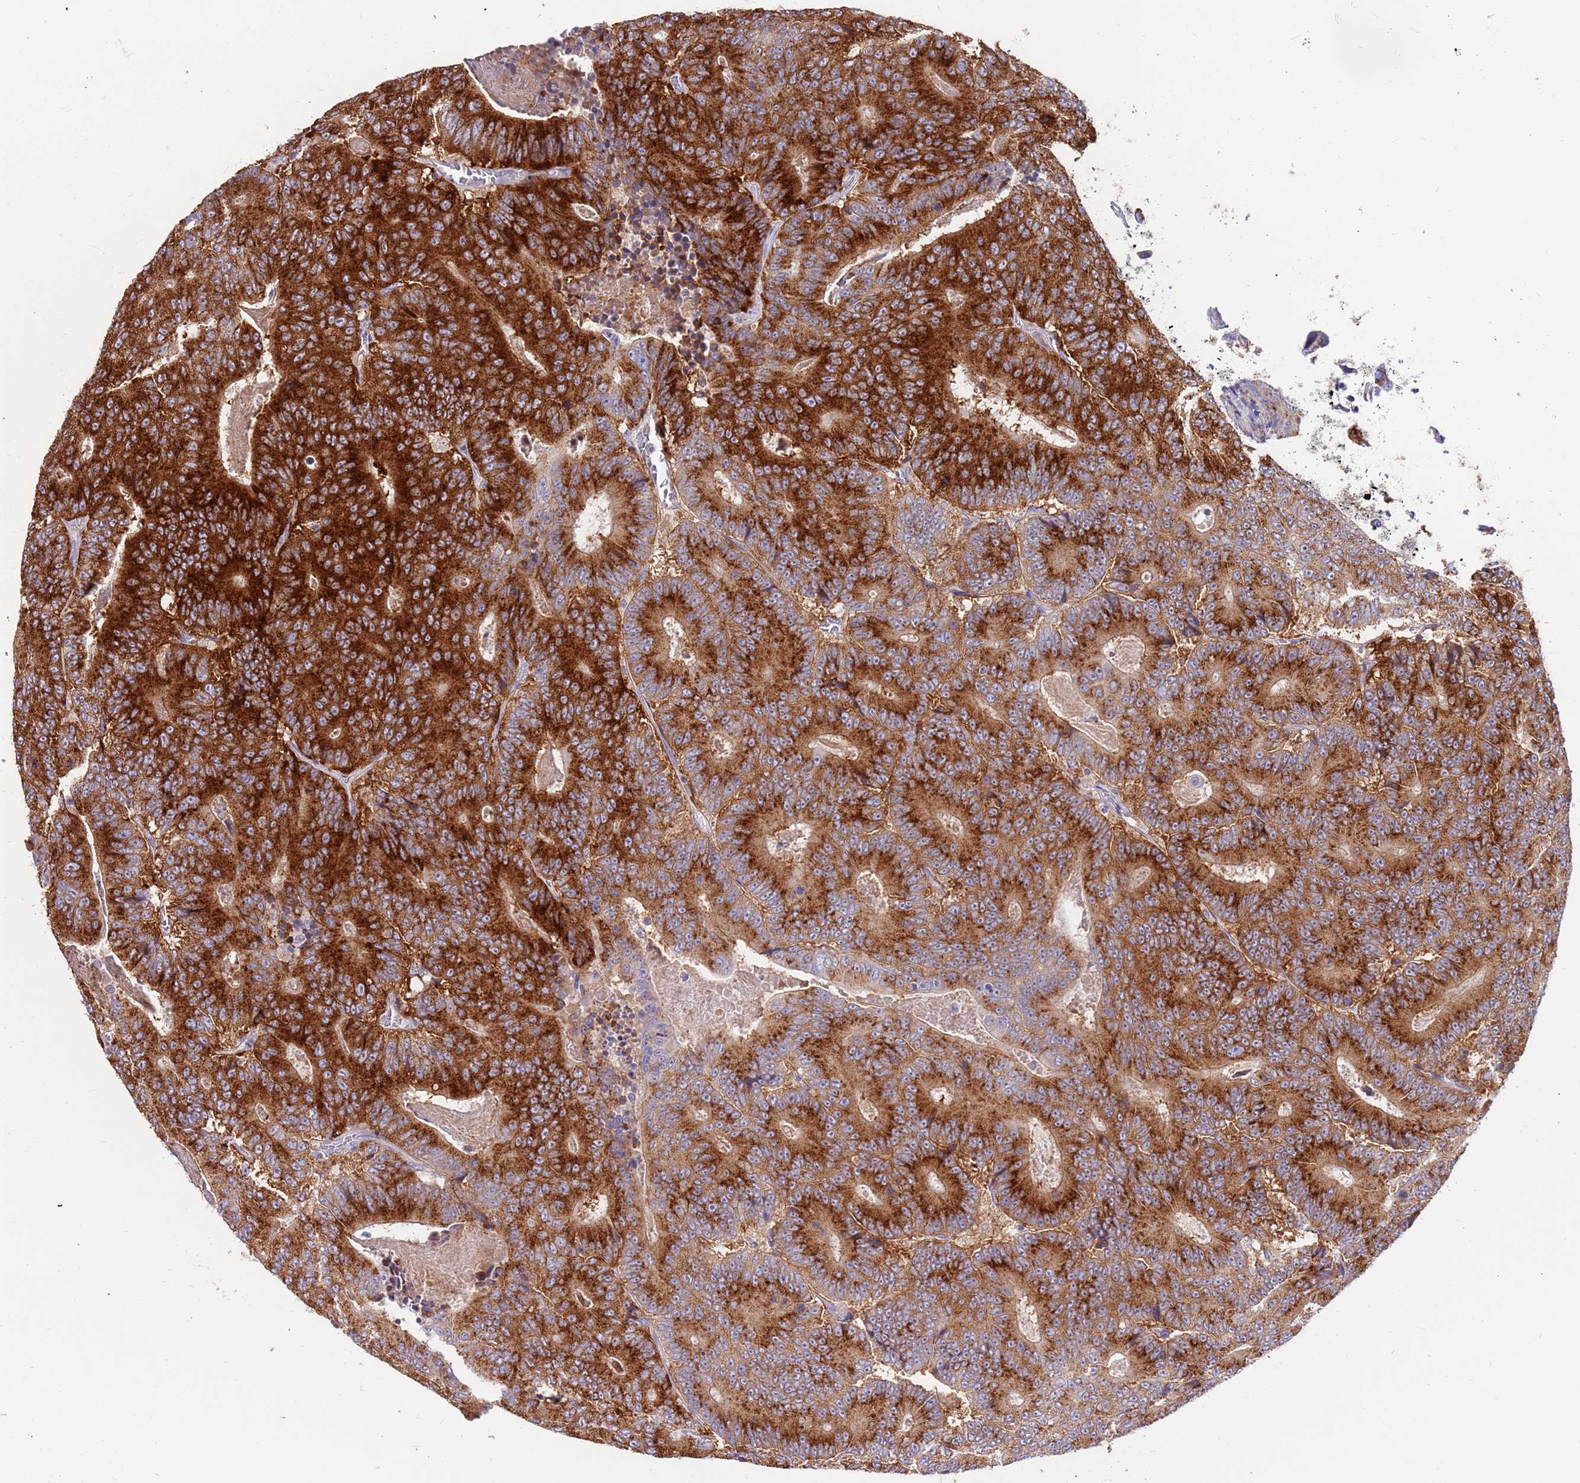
{"staining": {"intensity": "strong", "quantity": ">75%", "location": "cytoplasmic/membranous"}, "tissue": "colorectal cancer", "cell_type": "Tumor cells", "image_type": "cancer", "snomed": [{"axis": "morphology", "description": "Adenocarcinoma, NOS"}, {"axis": "topography", "description": "Colon"}], "caption": "Adenocarcinoma (colorectal) stained for a protein (brown) exhibits strong cytoplasmic/membranous positive staining in approximately >75% of tumor cells.", "gene": "BORCS5", "patient": {"sex": "male", "age": 83}}